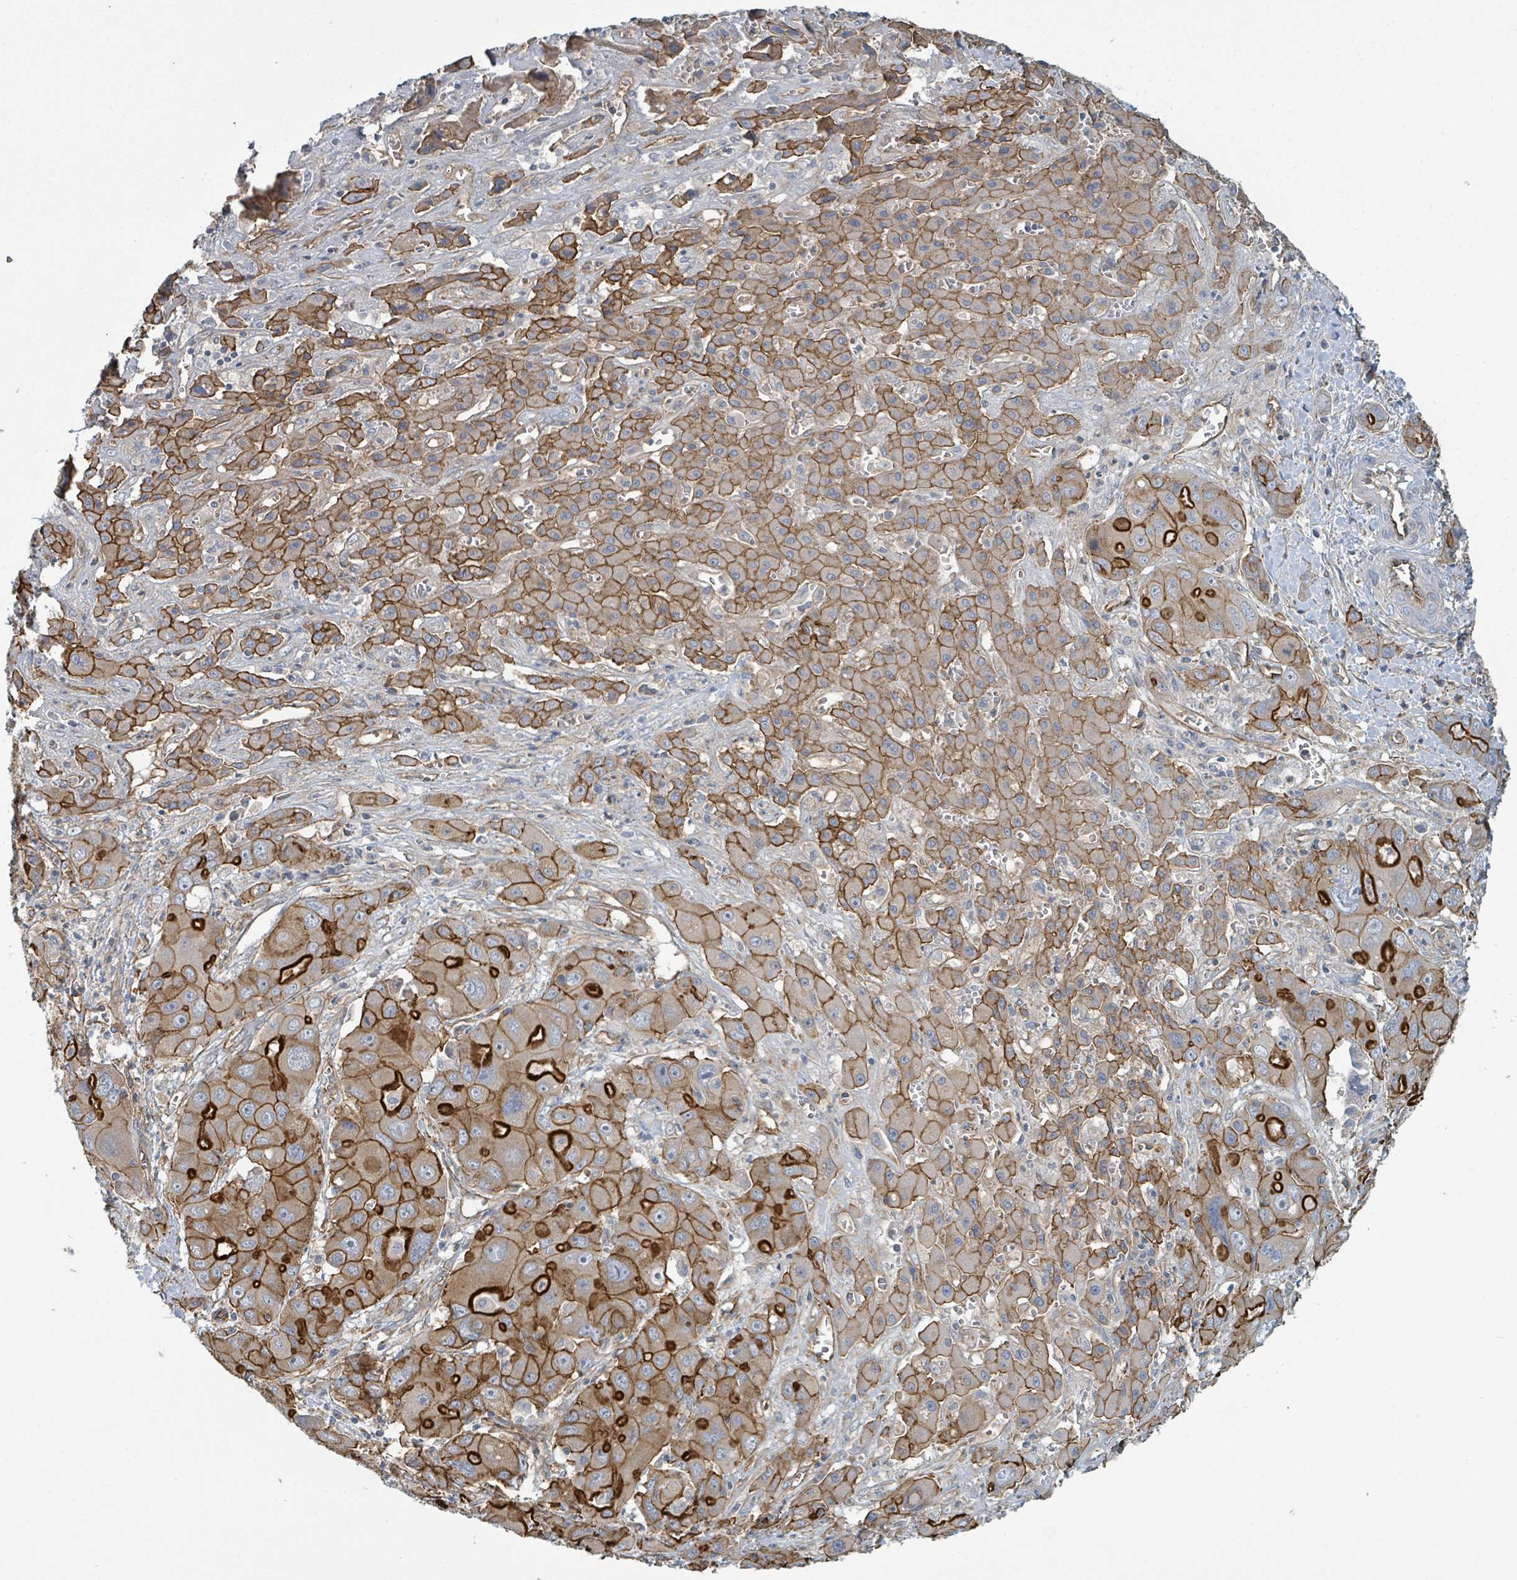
{"staining": {"intensity": "moderate", "quantity": ">75%", "location": "cytoplasmic/membranous"}, "tissue": "liver cancer", "cell_type": "Tumor cells", "image_type": "cancer", "snomed": [{"axis": "morphology", "description": "Cholangiocarcinoma"}, {"axis": "topography", "description": "Liver"}], "caption": "The micrograph displays a brown stain indicating the presence of a protein in the cytoplasmic/membranous of tumor cells in liver cancer (cholangiocarcinoma).", "gene": "LDOC1", "patient": {"sex": "male", "age": 67}}